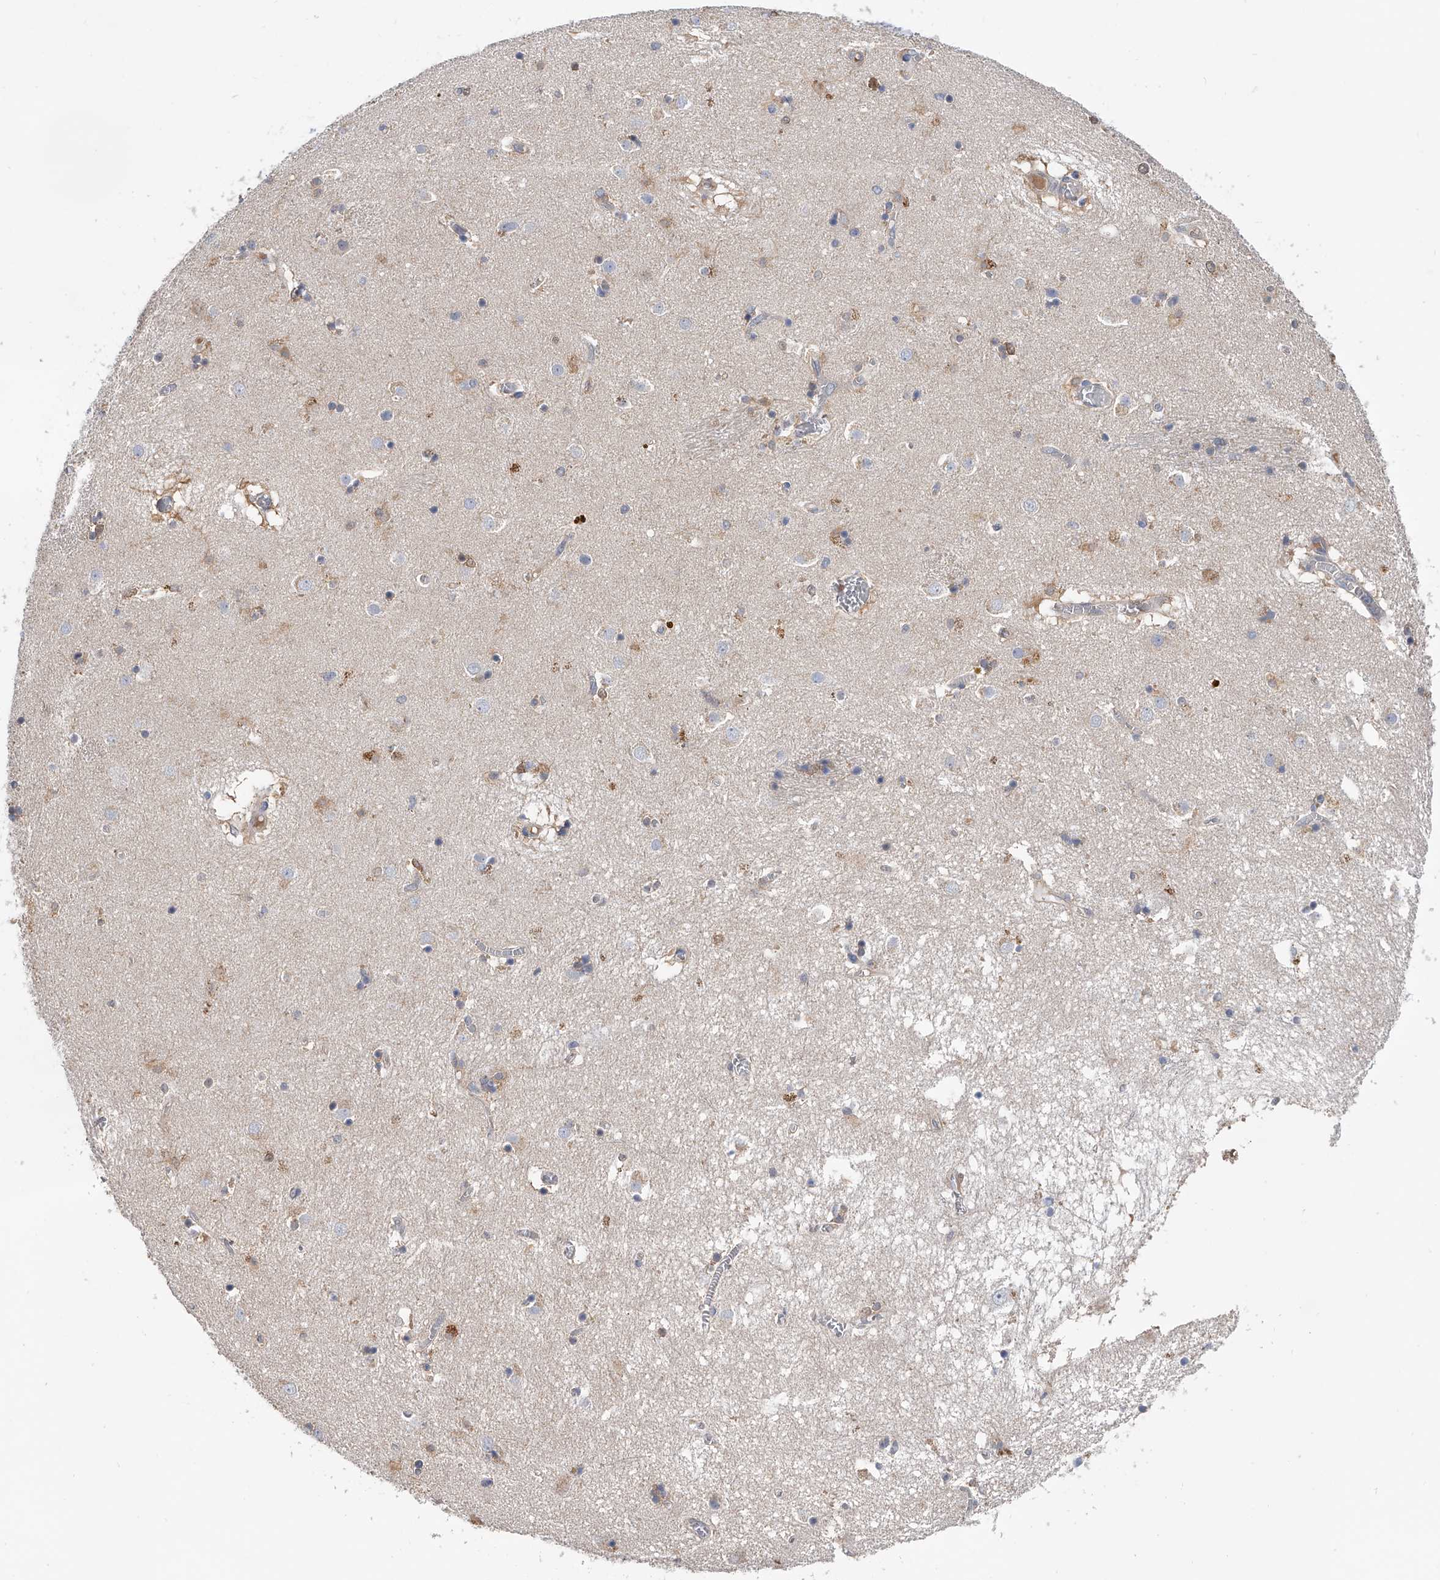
{"staining": {"intensity": "weak", "quantity": "<25%", "location": "cytoplasmic/membranous"}, "tissue": "caudate", "cell_type": "Glial cells", "image_type": "normal", "snomed": [{"axis": "morphology", "description": "Normal tissue, NOS"}, {"axis": "topography", "description": "Lateral ventricle wall"}], "caption": "This histopathology image is of normal caudate stained with IHC to label a protein in brown with the nuclei are counter-stained blue. There is no expression in glial cells. (DAB immunohistochemistry, high magnification).", "gene": "PGM3", "patient": {"sex": "male", "age": 70}}